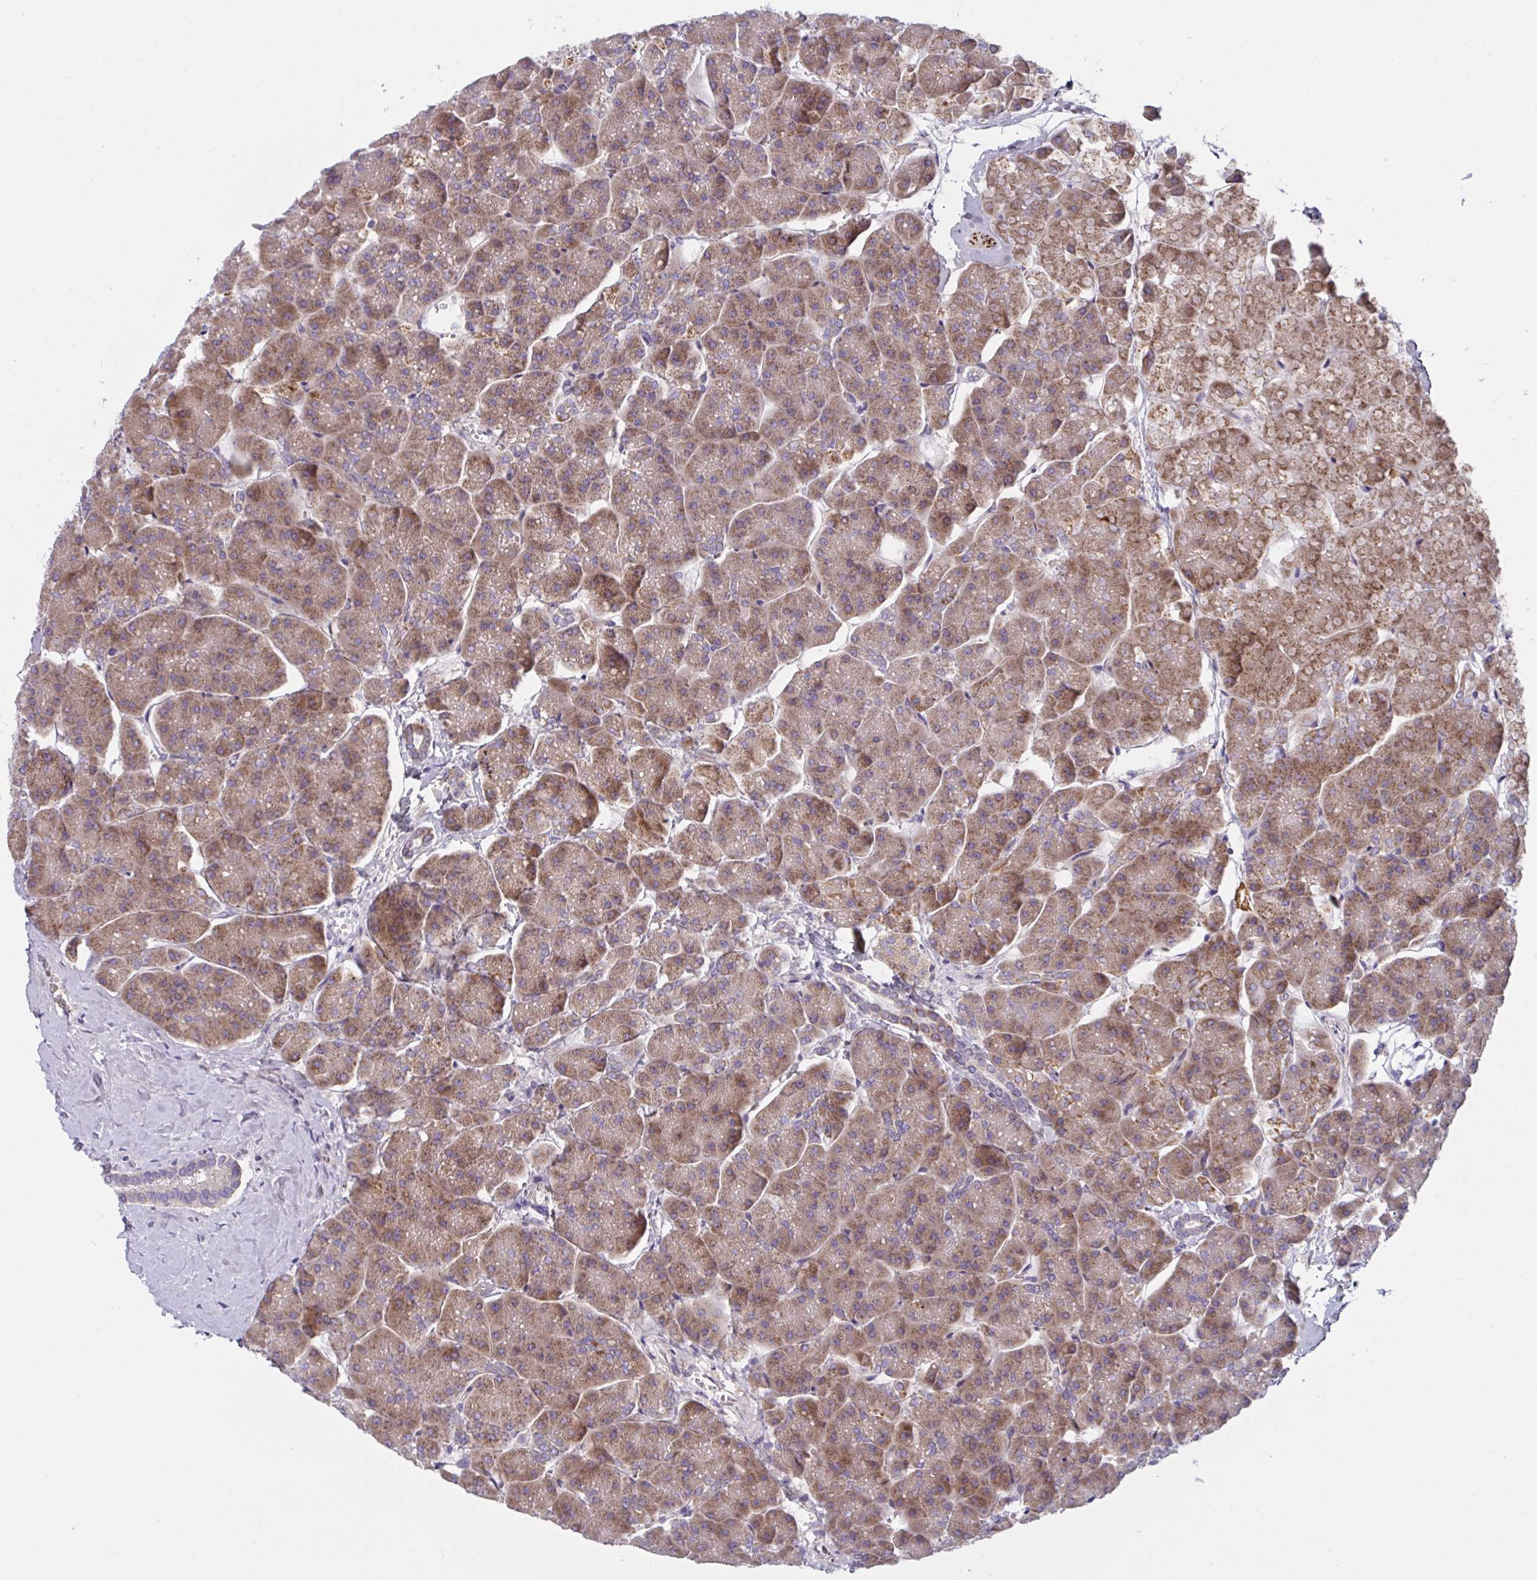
{"staining": {"intensity": "moderate", "quantity": ">75%", "location": "cytoplasmic/membranous"}, "tissue": "pancreas", "cell_type": "Exocrine glandular cells", "image_type": "normal", "snomed": [{"axis": "morphology", "description": "Normal tissue, NOS"}, {"axis": "topography", "description": "Pancreas"}, {"axis": "topography", "description": "Peripheral nerve tissue"}], "caption": "Moderate cytoplasmic/membranous positivity for a protein is identified in about >75% of exocrine glandular cells of unremarkable pancreas using IHC.", "gene": "MRPS2", "patient": {"sex": "male", "age": 54}}